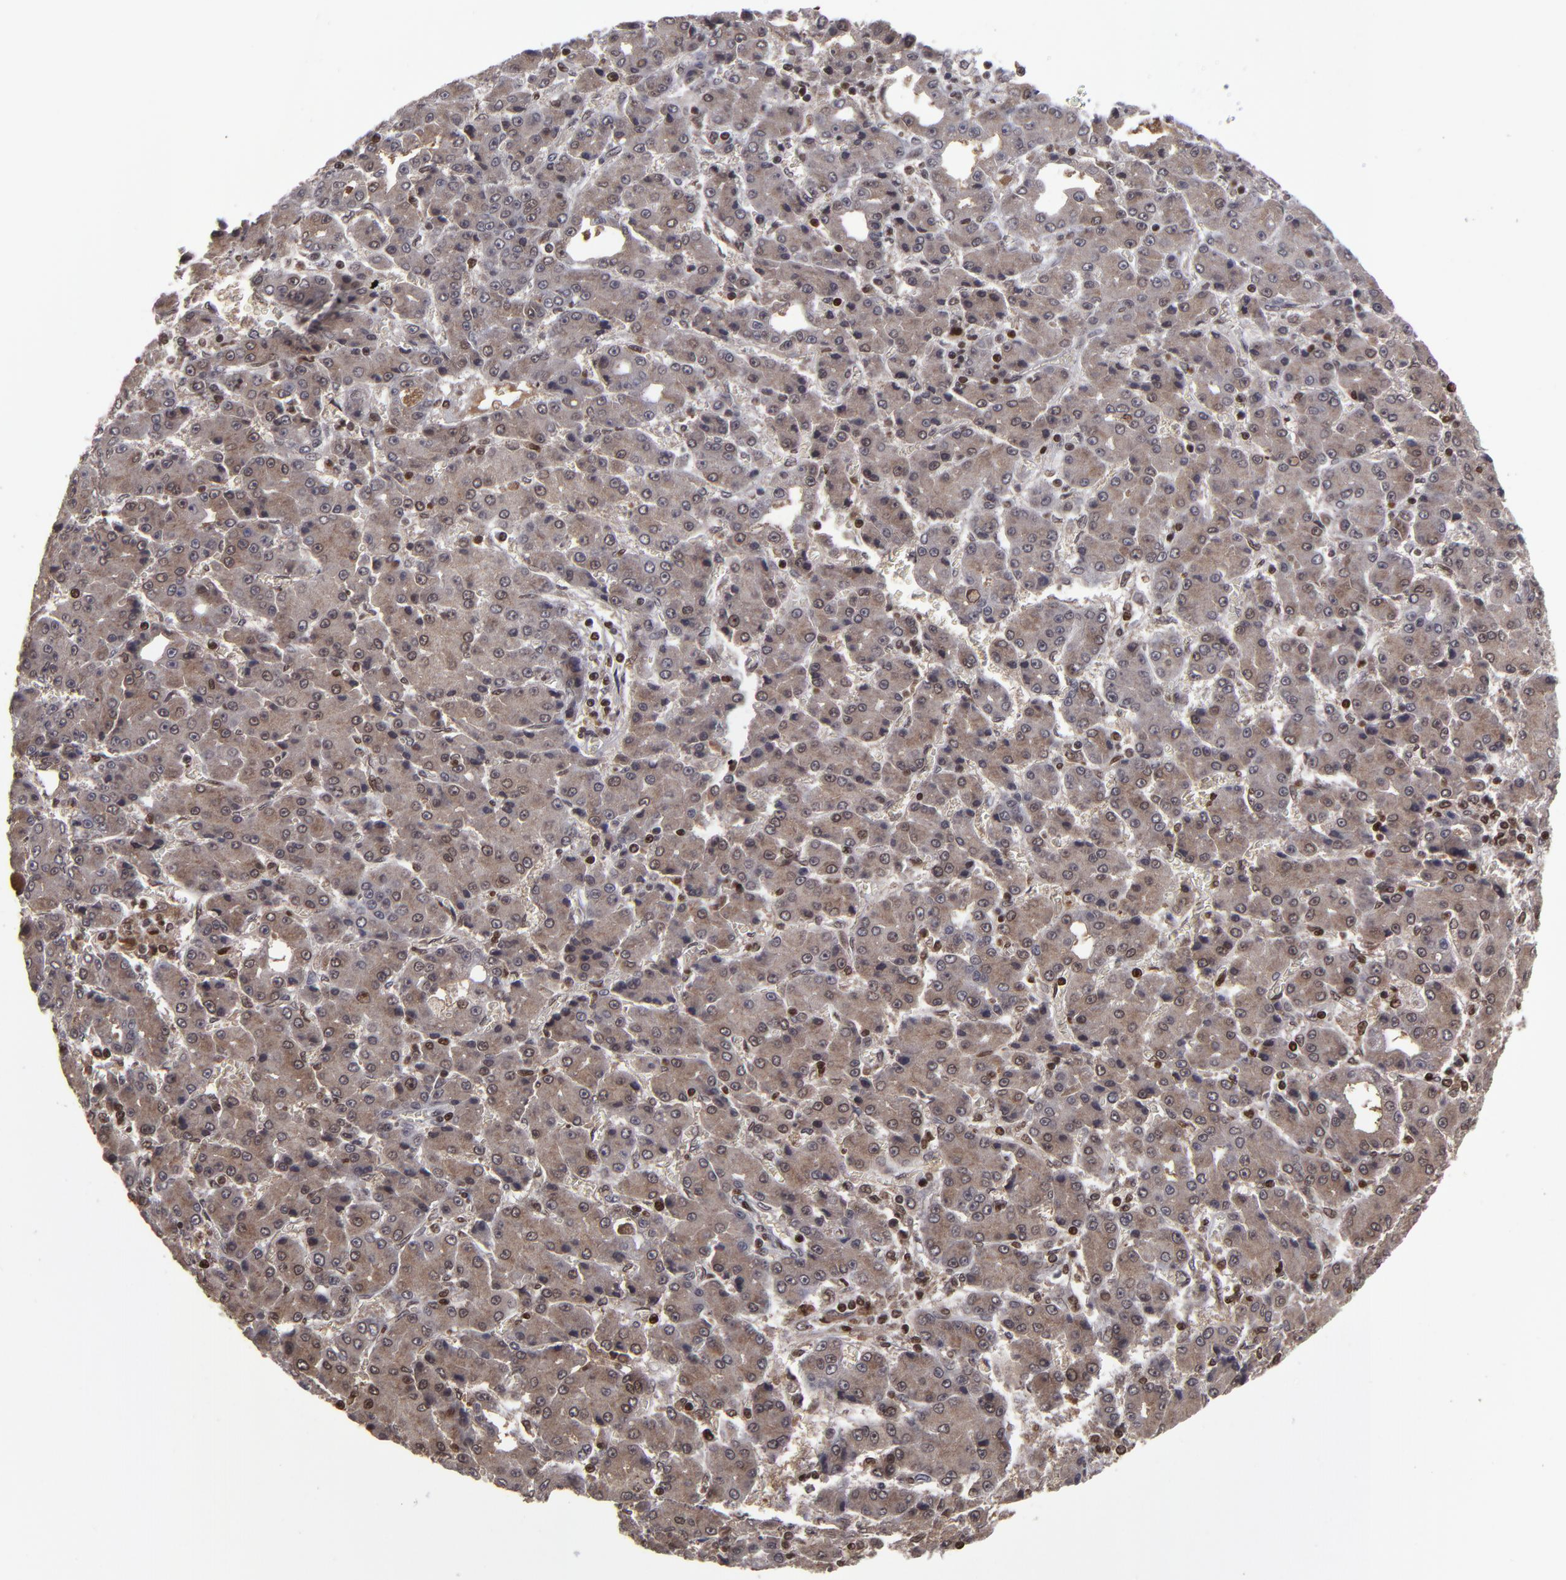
{"staining": {"intensity": "moderate", "quantity": ">75%", "location": "cytoplasmic/membranous"}, "tissue": "liver cancer", "cell_type": "Tumor cells", "image_type": "cancer", "snomed": [{"axis": "morphology", "description": "Carcinoma, Hepatocellular, NOS"}, {"axis": "topography", "description": "Liver"}], "caption": "IHC photomicrograph of hepatocellular carcinoma (liver) stained for a protein (brown), which displays medium levels of moderate cytoplasmic/membranous expression in approximately >75% of tumor cells.", "gene": "ITIH4", "patient": {"sex": "male", "age": 69}}